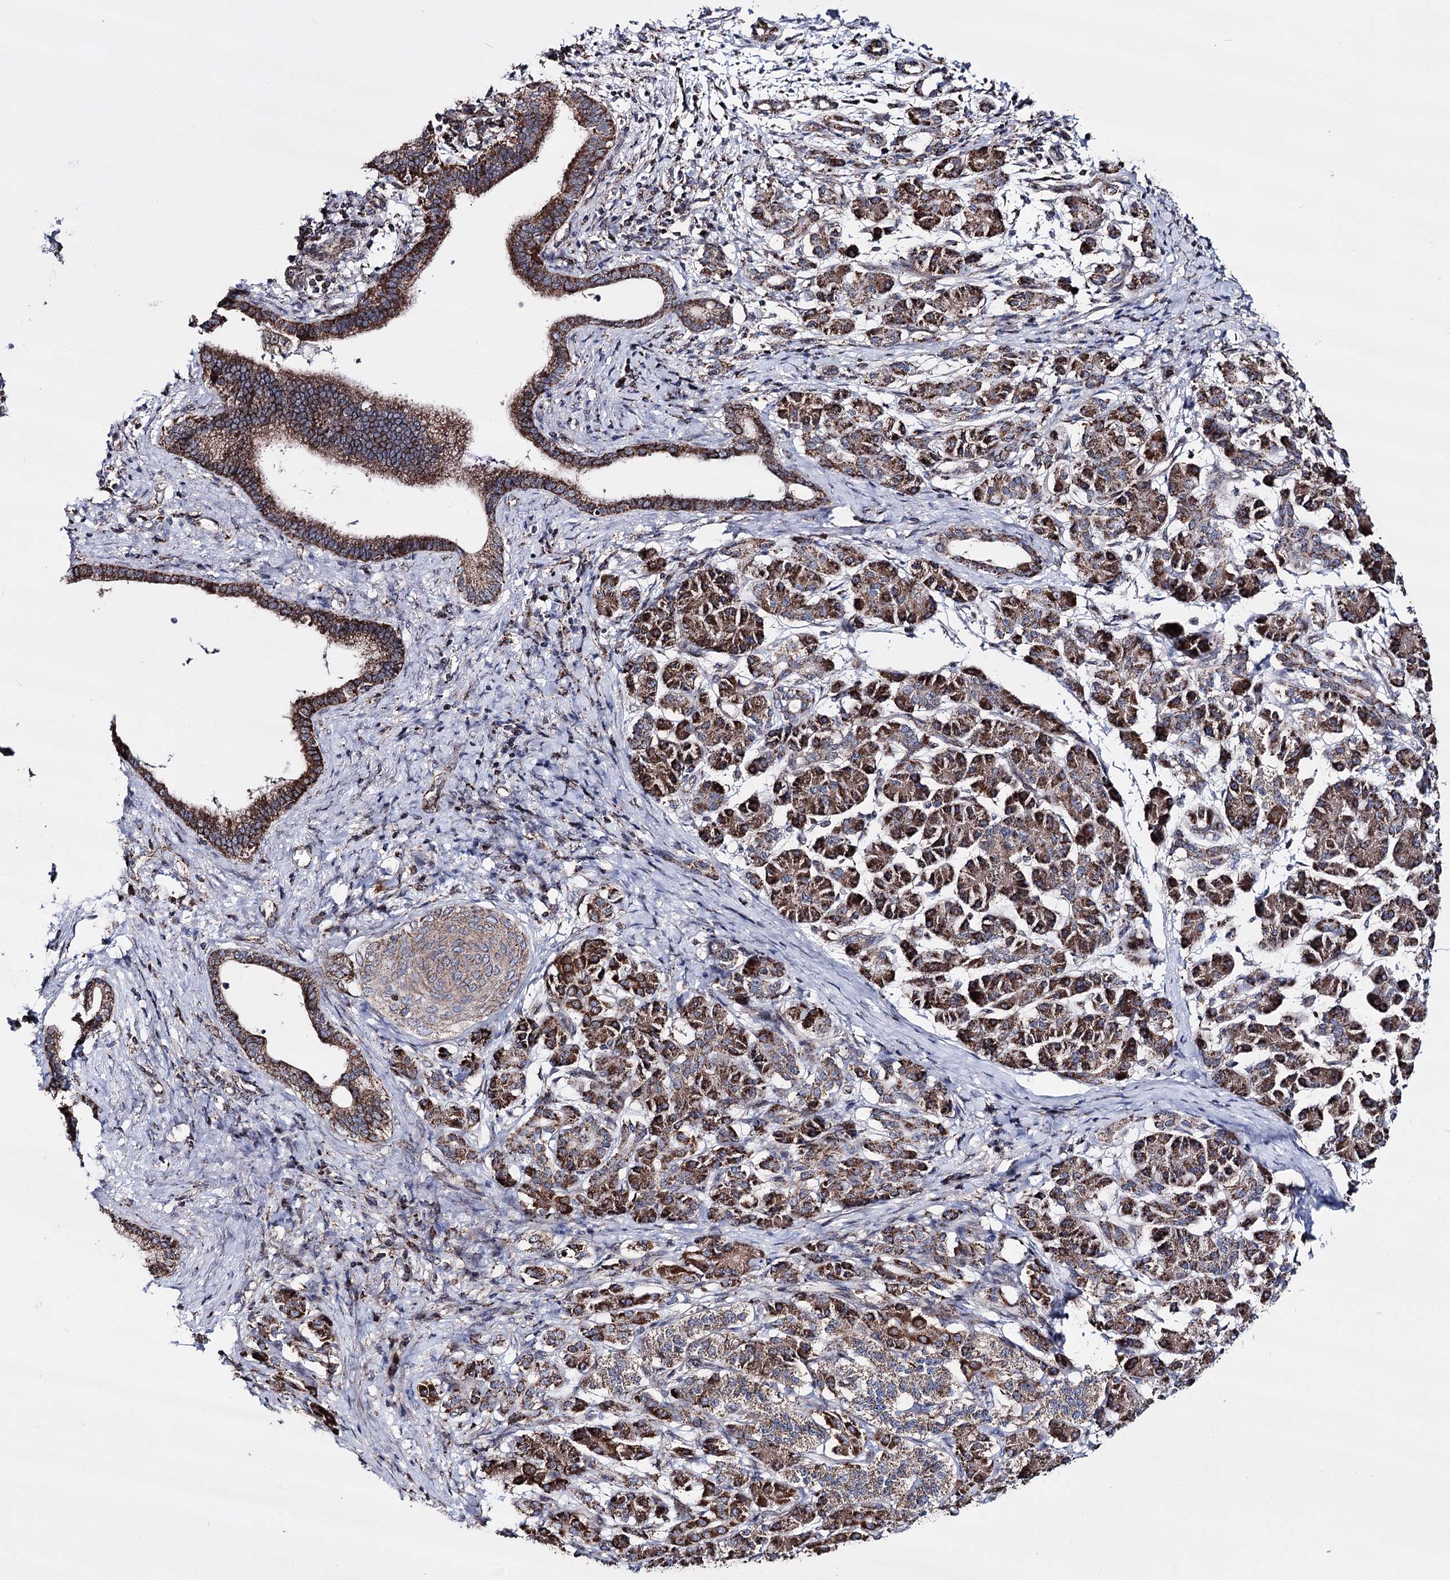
{"staining": {"intensity": "strong", "quantity": ">75%", "location": "cytoplasmic/membranous"}, "tissue": "pancreatic cancer", "cell_type": "Tumor cells", "image_type": "cancer", "snomed": [{"axis": "morphology", "description": "Adenocarcinoma, NOS"}, {"axis": "topography", "description": "Pancreas"}], "caption": "This micrograph reveals immunohistochemistry staining of human pancreatic cancer, with high strong cytoplasmic/membranous expression in about >75% of tumor cells.", "gene": "CREB3L4", "patient": {"sex": "female", "age": 55}}